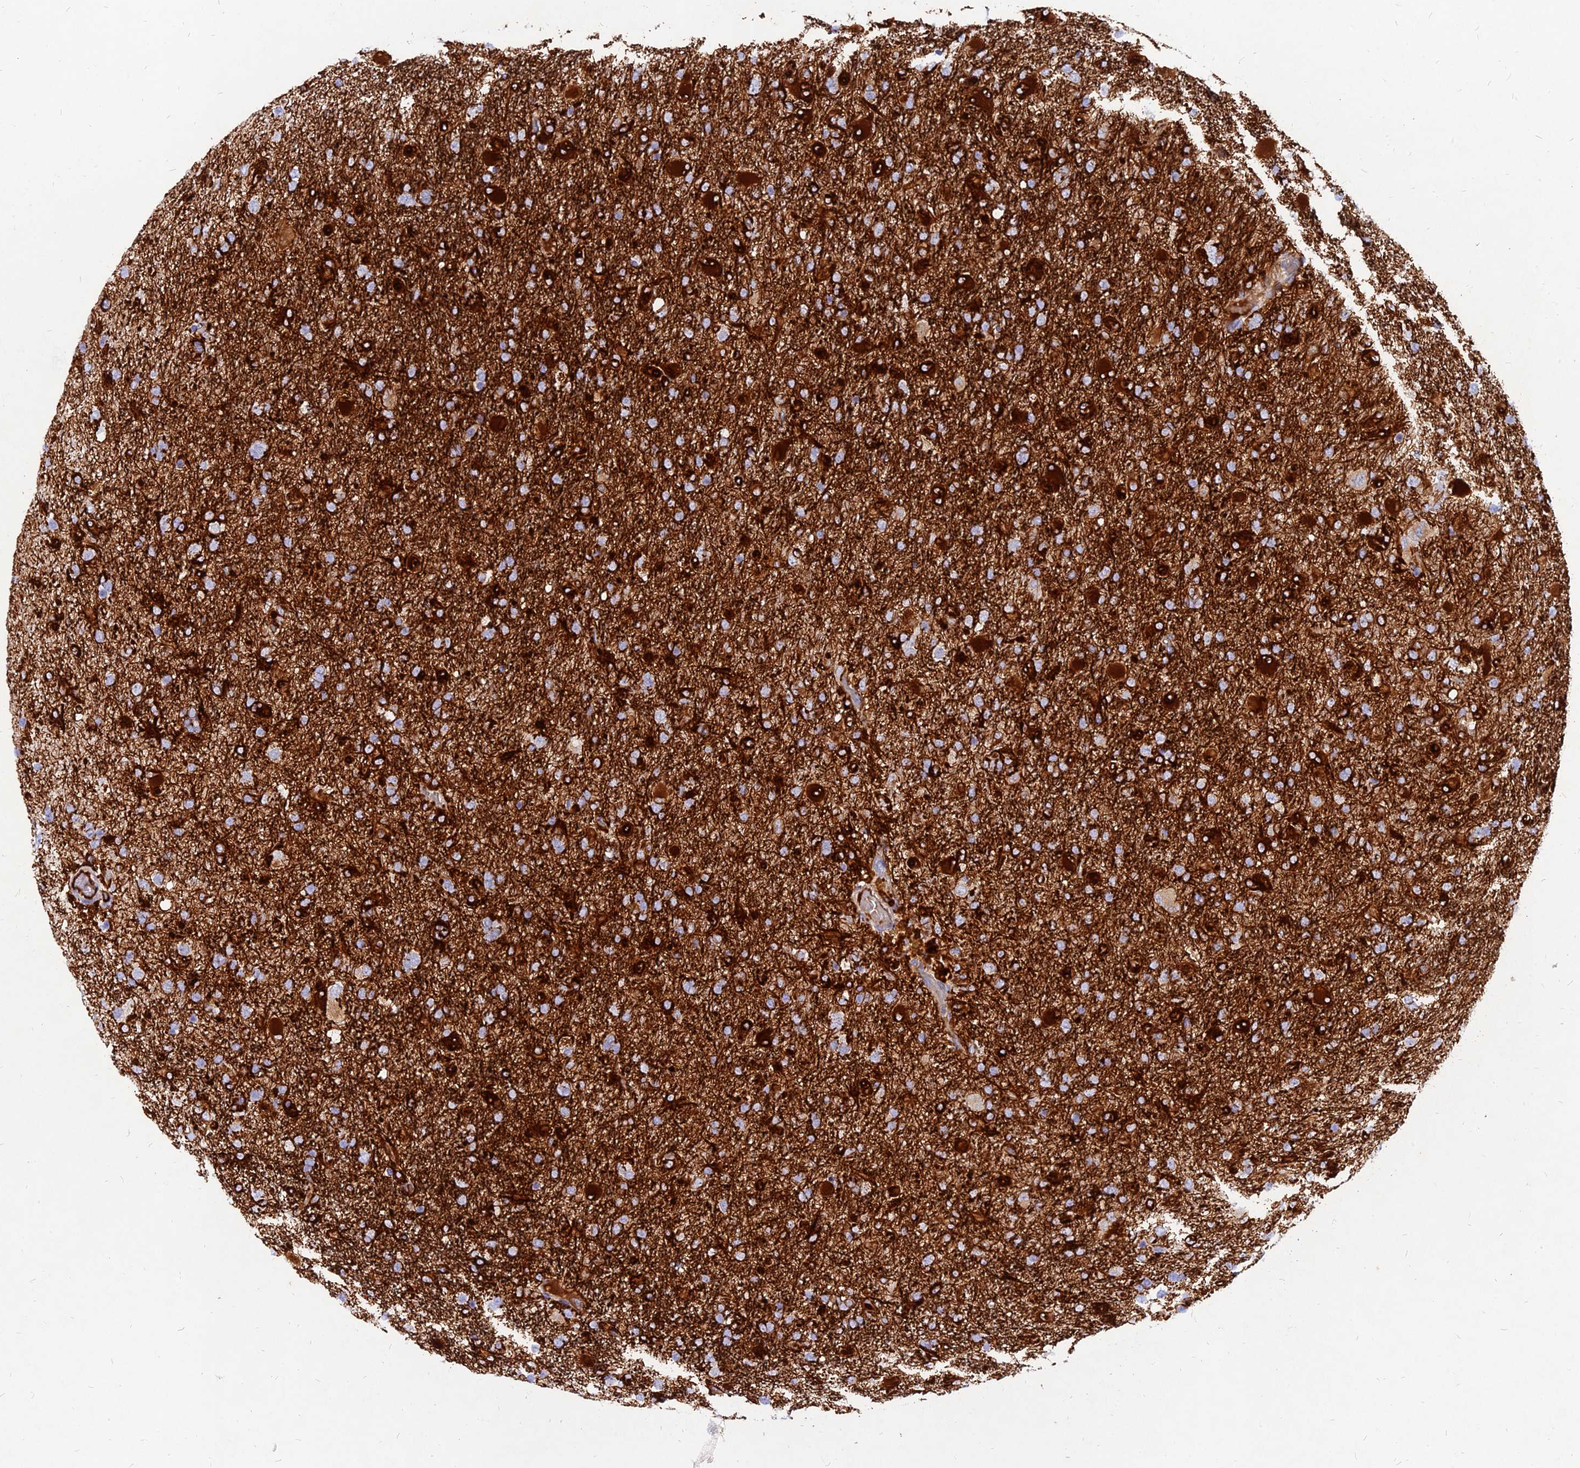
{"staining": {"intensity": "strong", "quantity": "25%-75%", "location": "cytoplasmic/membranous"}, "tissue": "glioma", "cell_type": "Tumor cells", "image_type": "cancer", "snomed": [{"axis": "morphology", "description": "Glioma, malignant, Low grade"}, {"axis": "topography", "description": "Brain"}], "caption": "A histopathology image of glioma stained for a protein displays strong cytoplasmic/membranous brown staining in tumor cells. The protein is shown in brown color, while the nuclei are stained blue.", "gene": "MROH1", "patient": {"sex": "male", "age": 65}}